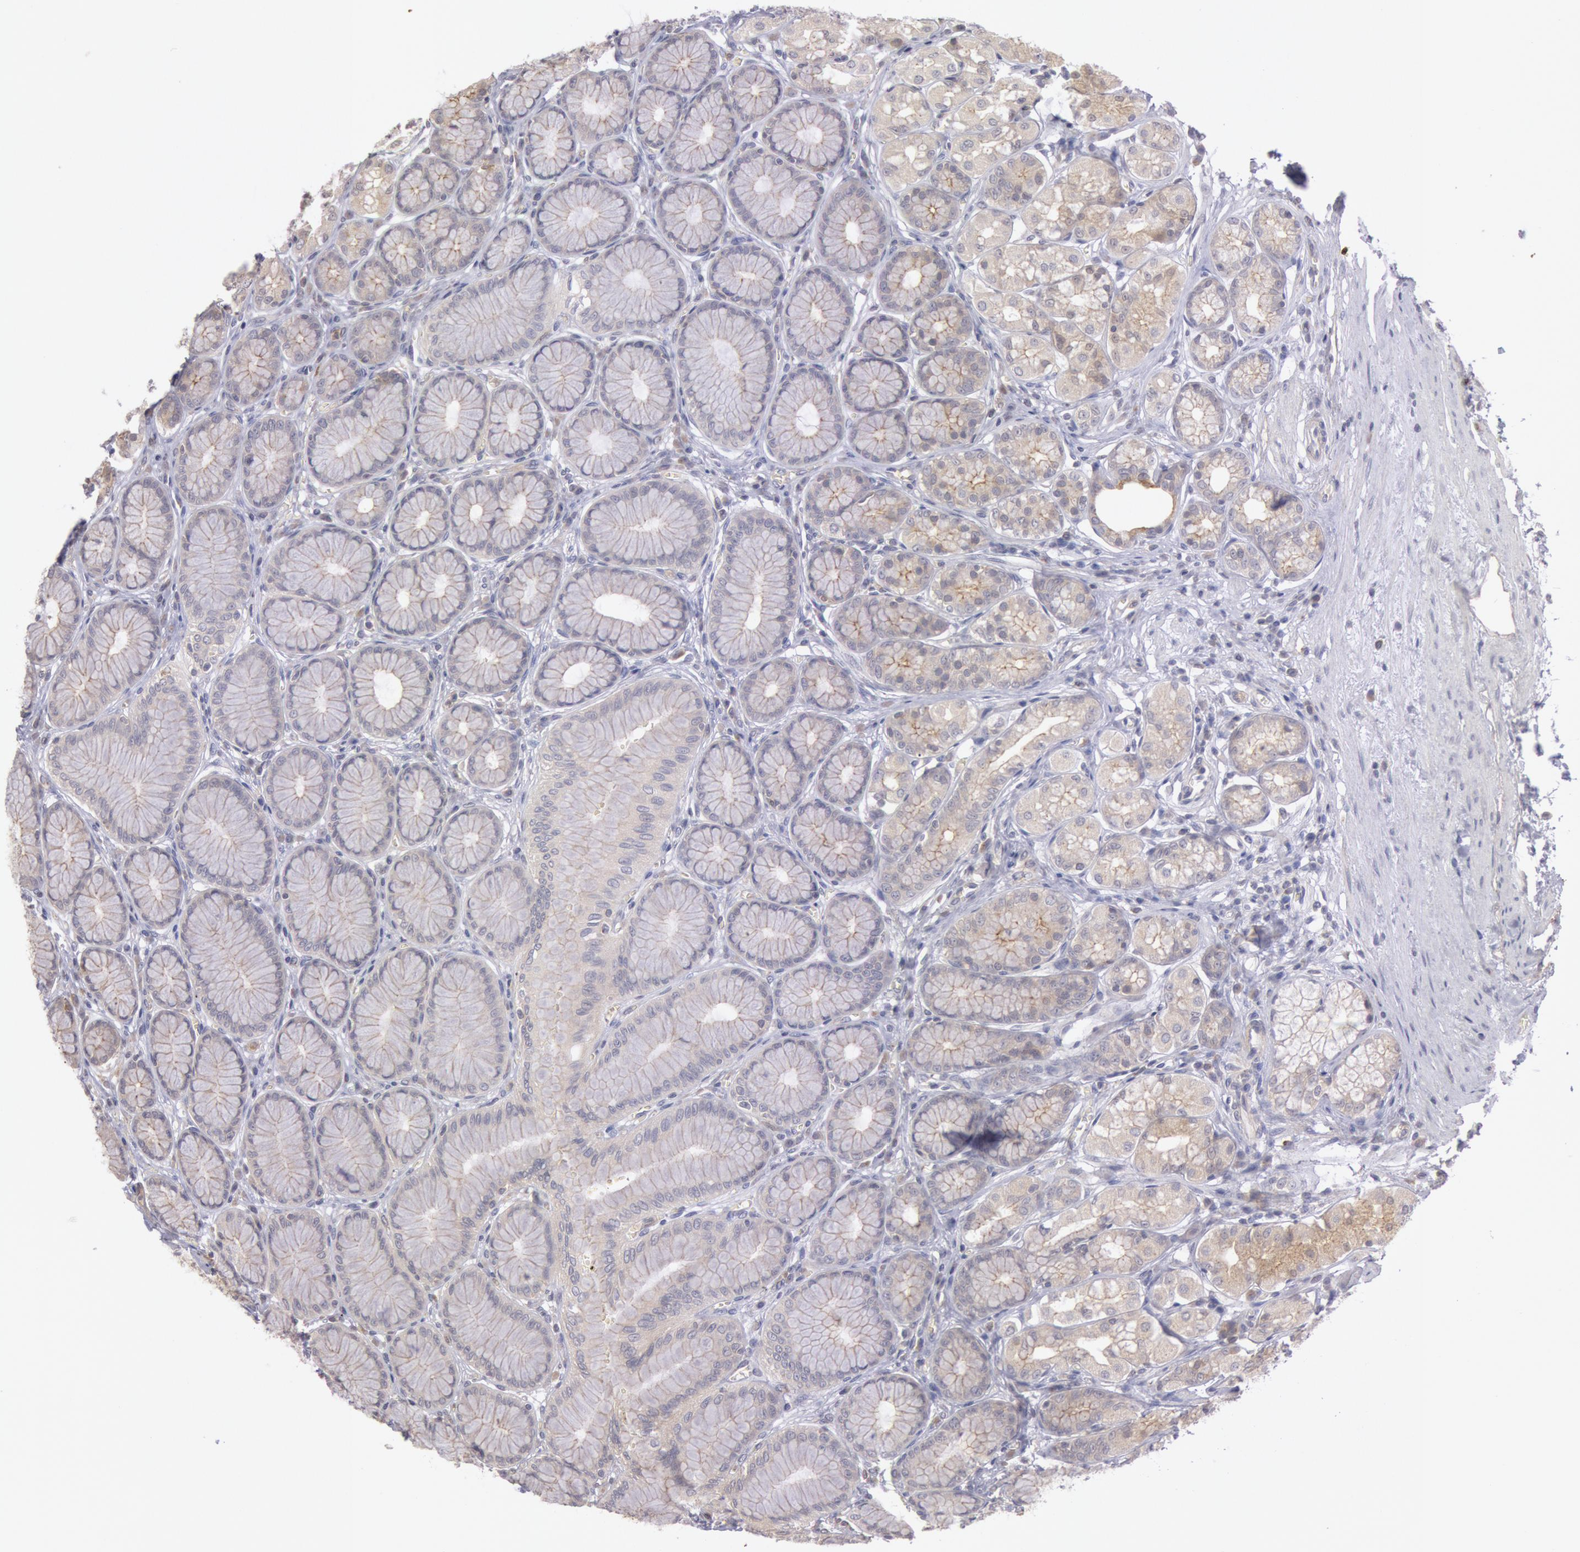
{"staining": {"intensity": "moderate", "quantity": ">75%", "location": "cytoplasmic/membranous"}, "tissue": "stomach", "cell_type": "Glandular cells", "image_type": "normal", "snomed": [{"axis": "morphology", "description": "Normal tissue, NOS"}, {"axis": "topography", "description": "Stomach"}, {"axis": "topography", "description": "Stomach, lower"}], "caption": "Immunohistochemistry (DAB) staining of benign stomach reveals moderate cytoplasmic/membranous protein positivity in approximately >75% of glandular cells. Nuclei are stained in blue.", "gene": "PLA2G6", "patient": {"sex": "male", "age": 76}}